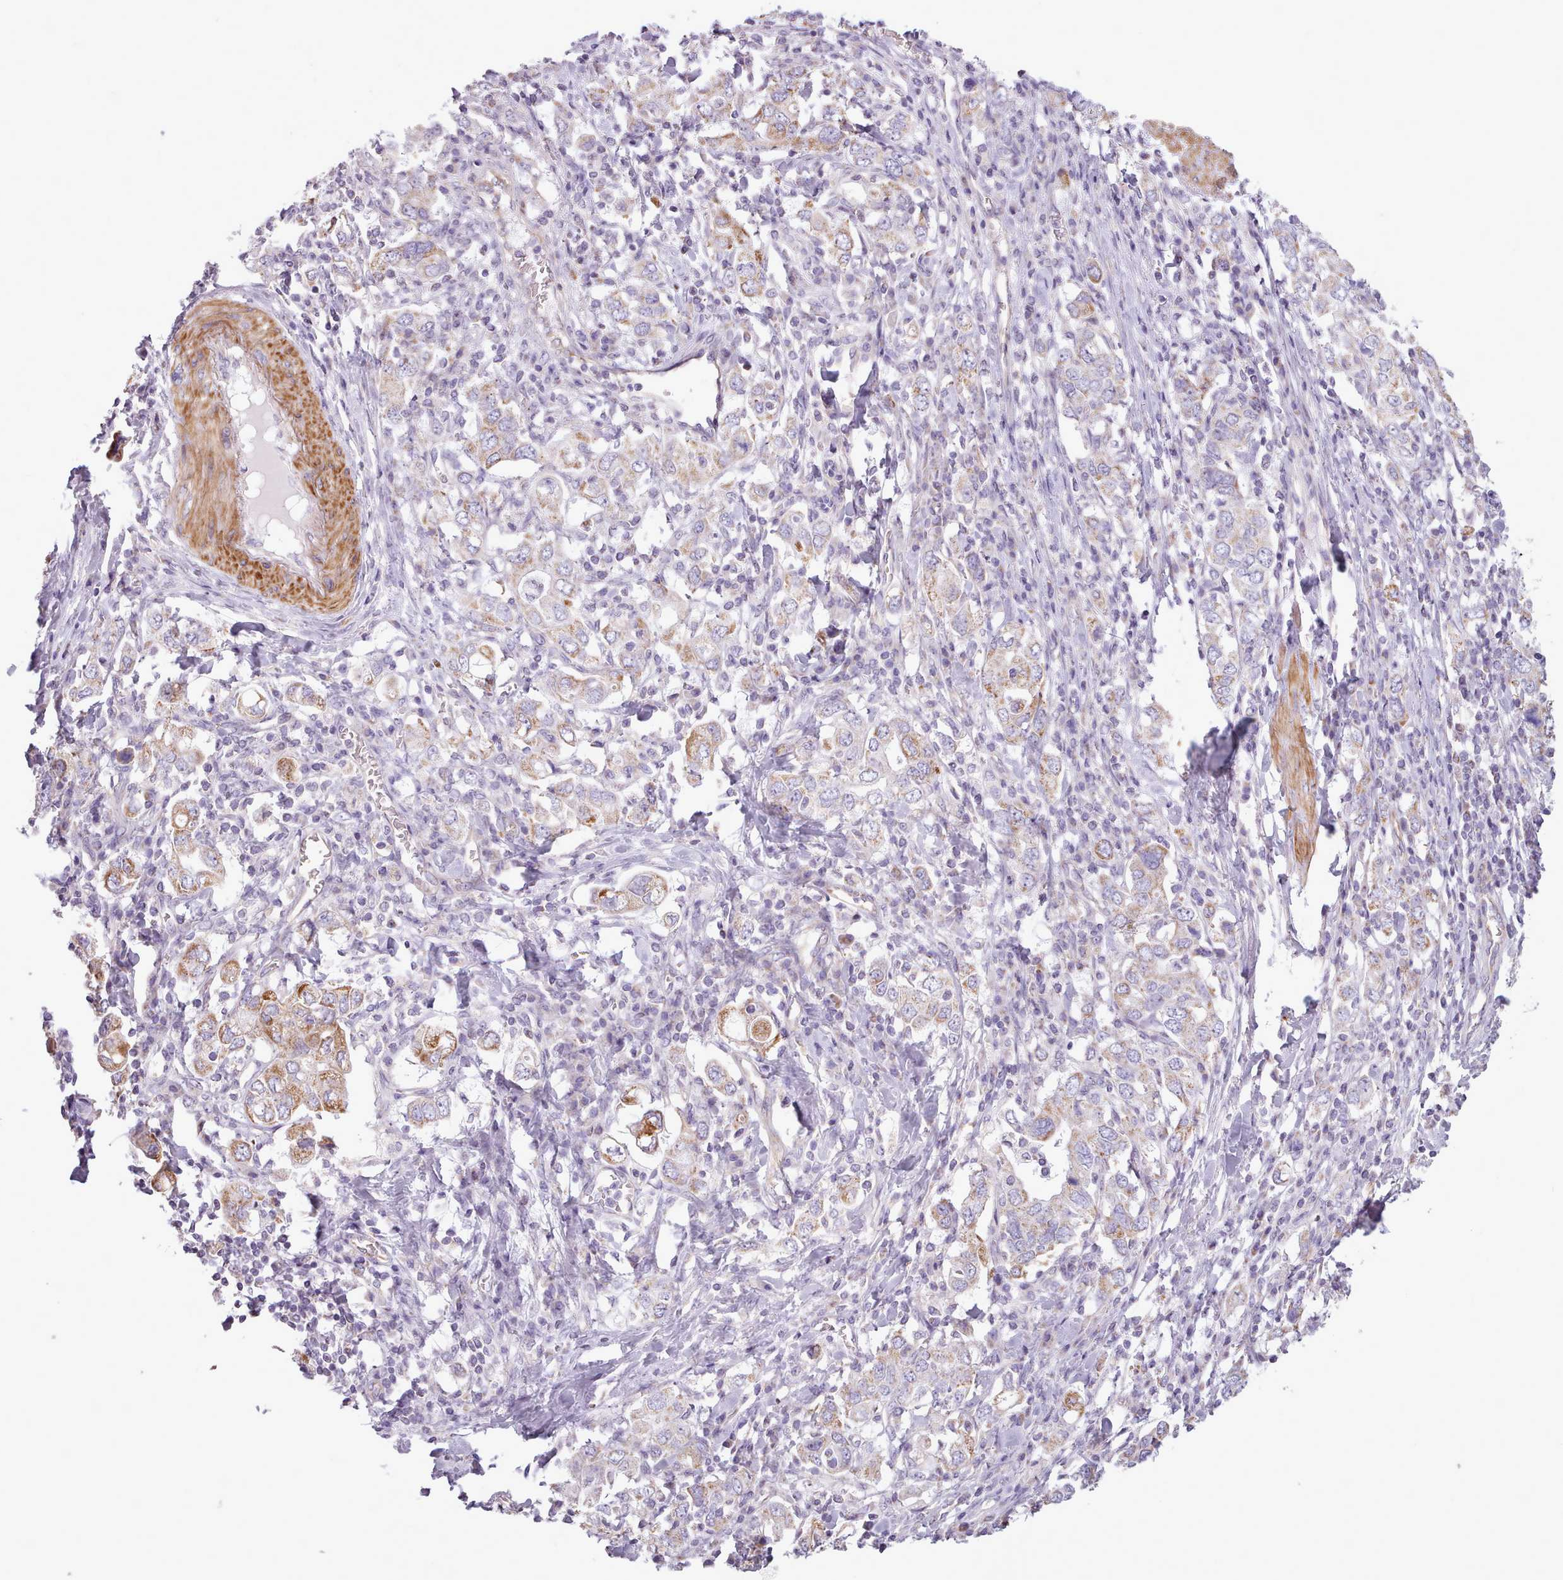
{"staining": {"intensity": "moderate", "quantity": "<25%", "location": "cytoplasmic/membranous"}, "tissue": "stomach cancer", "cell_type": "Tumor cells", "image_type": "cancer", "snomed": [{"axis": "morphology", "description": "Adenocarcinoma, NOS"}, {"axis": "topography", "description": "Stomach, upper"}, {"axis": "topography", "description": "Stomach"}], "caption": "Immunohistochemical staining of stomach adenocarcinoma displays moderate cytoplasmic/membranous protein expression in approximately <25% of tumor cells.", "gene": "AVL9", "patient": {"sex": "male", "age": 62}}